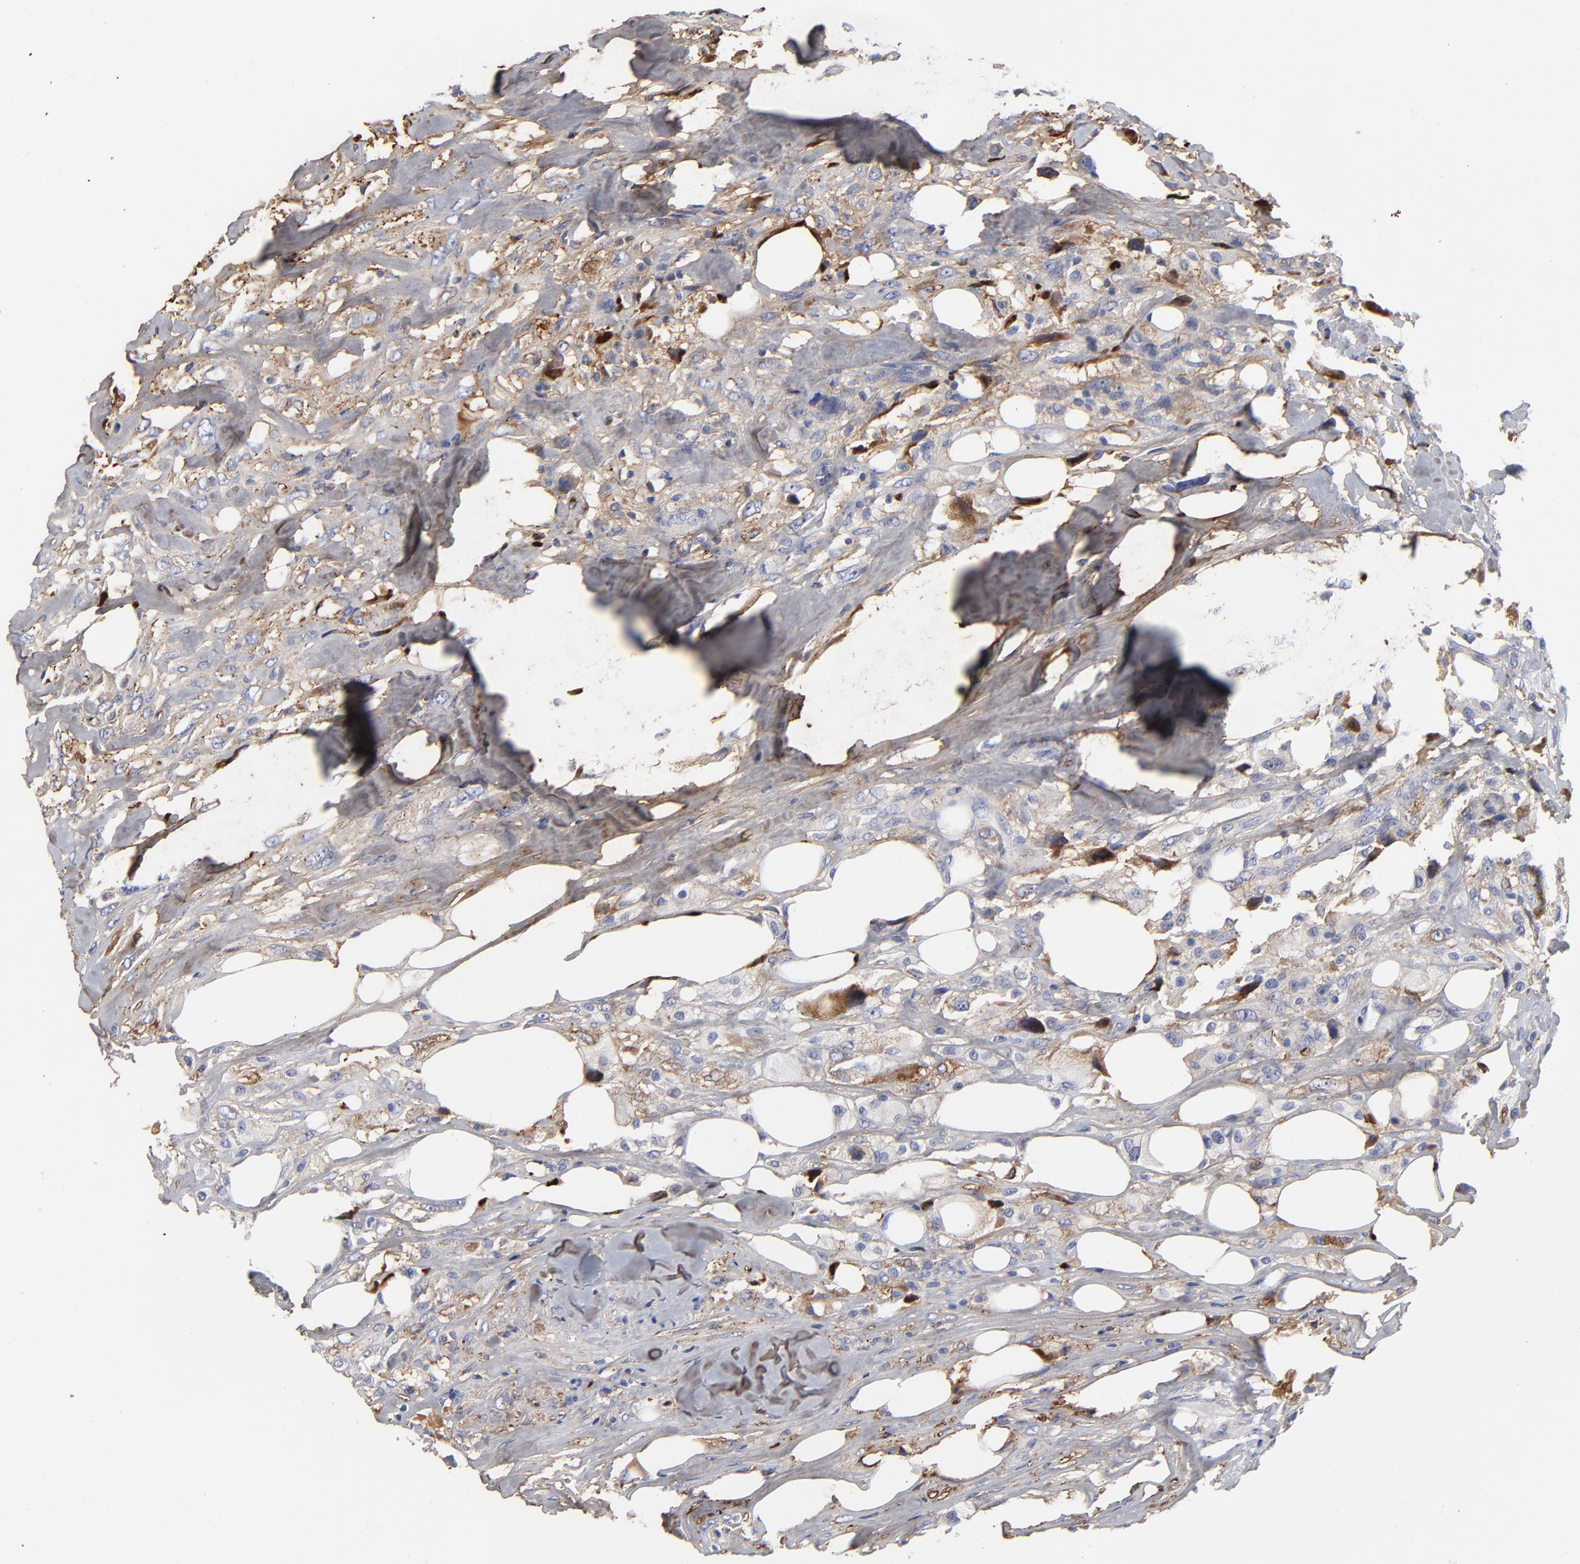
{"staining": {"intensity": "moderate", "quantity": ">75%", "location": "cytoplasmic/membranous"}, "tissue": "breast cancer", "cell_type": "Tumor cells", "image_type": "cancer", "snomed": [{"axis": "morphology", "description": "Neoplasm, malignant, NOS"}, {"axis": "topography", "description": "Breast"}], "caption": "Immunohistochemical staining of malignant neoplasm (breast) displays medium levels of moderate cytoplasmic/membranous positivity in approximately >75% of tumor cells. (DAB (3,3'-diaminobenzidine) = brown stain, brightfield microscopy at high magnification).", "gene": "DCN", "patient": {"sex": "female", "age": 50}}